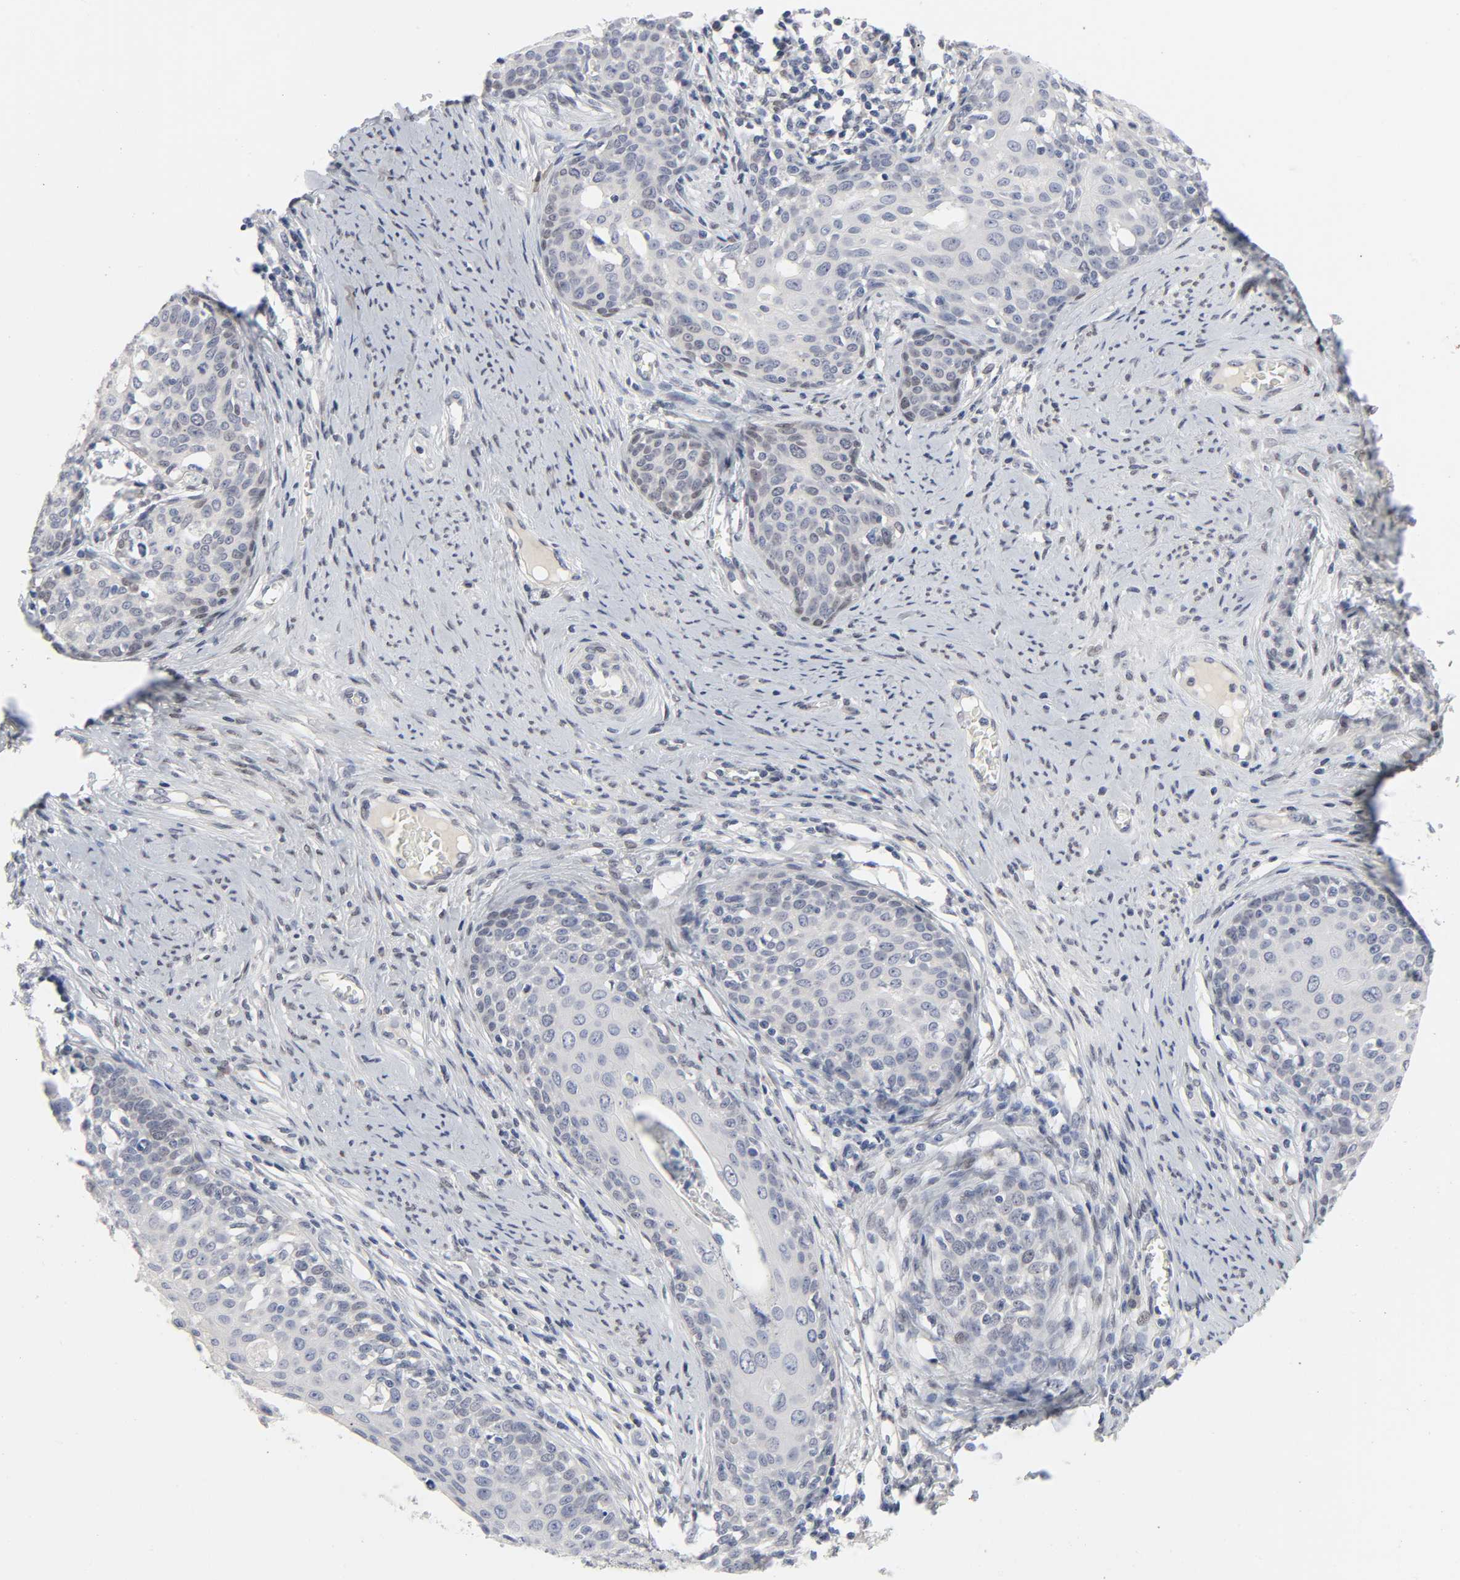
{"staining": {"intensity": "weak", "quantity": "<25%", "location": "nuclear"}, "tissue": "cervical cancer", "cell_type": "Tumor cells", "image_type": "cancer", "snomed": [{"axis": "morphology", "description": "Squamous cell carcinoma, NOS"}, {"axis": "morphology", "description": "Adenocarcinoma, NOS"}, {"axis": "topography", "description": "Cervix"}], "caption": "A micrograph of cervical squamous cell carcinoma stained for a protein reveals no brown staining in tumor cells.", "gene": "SALL2", "patient": {"sex": "female", "age": 52}}